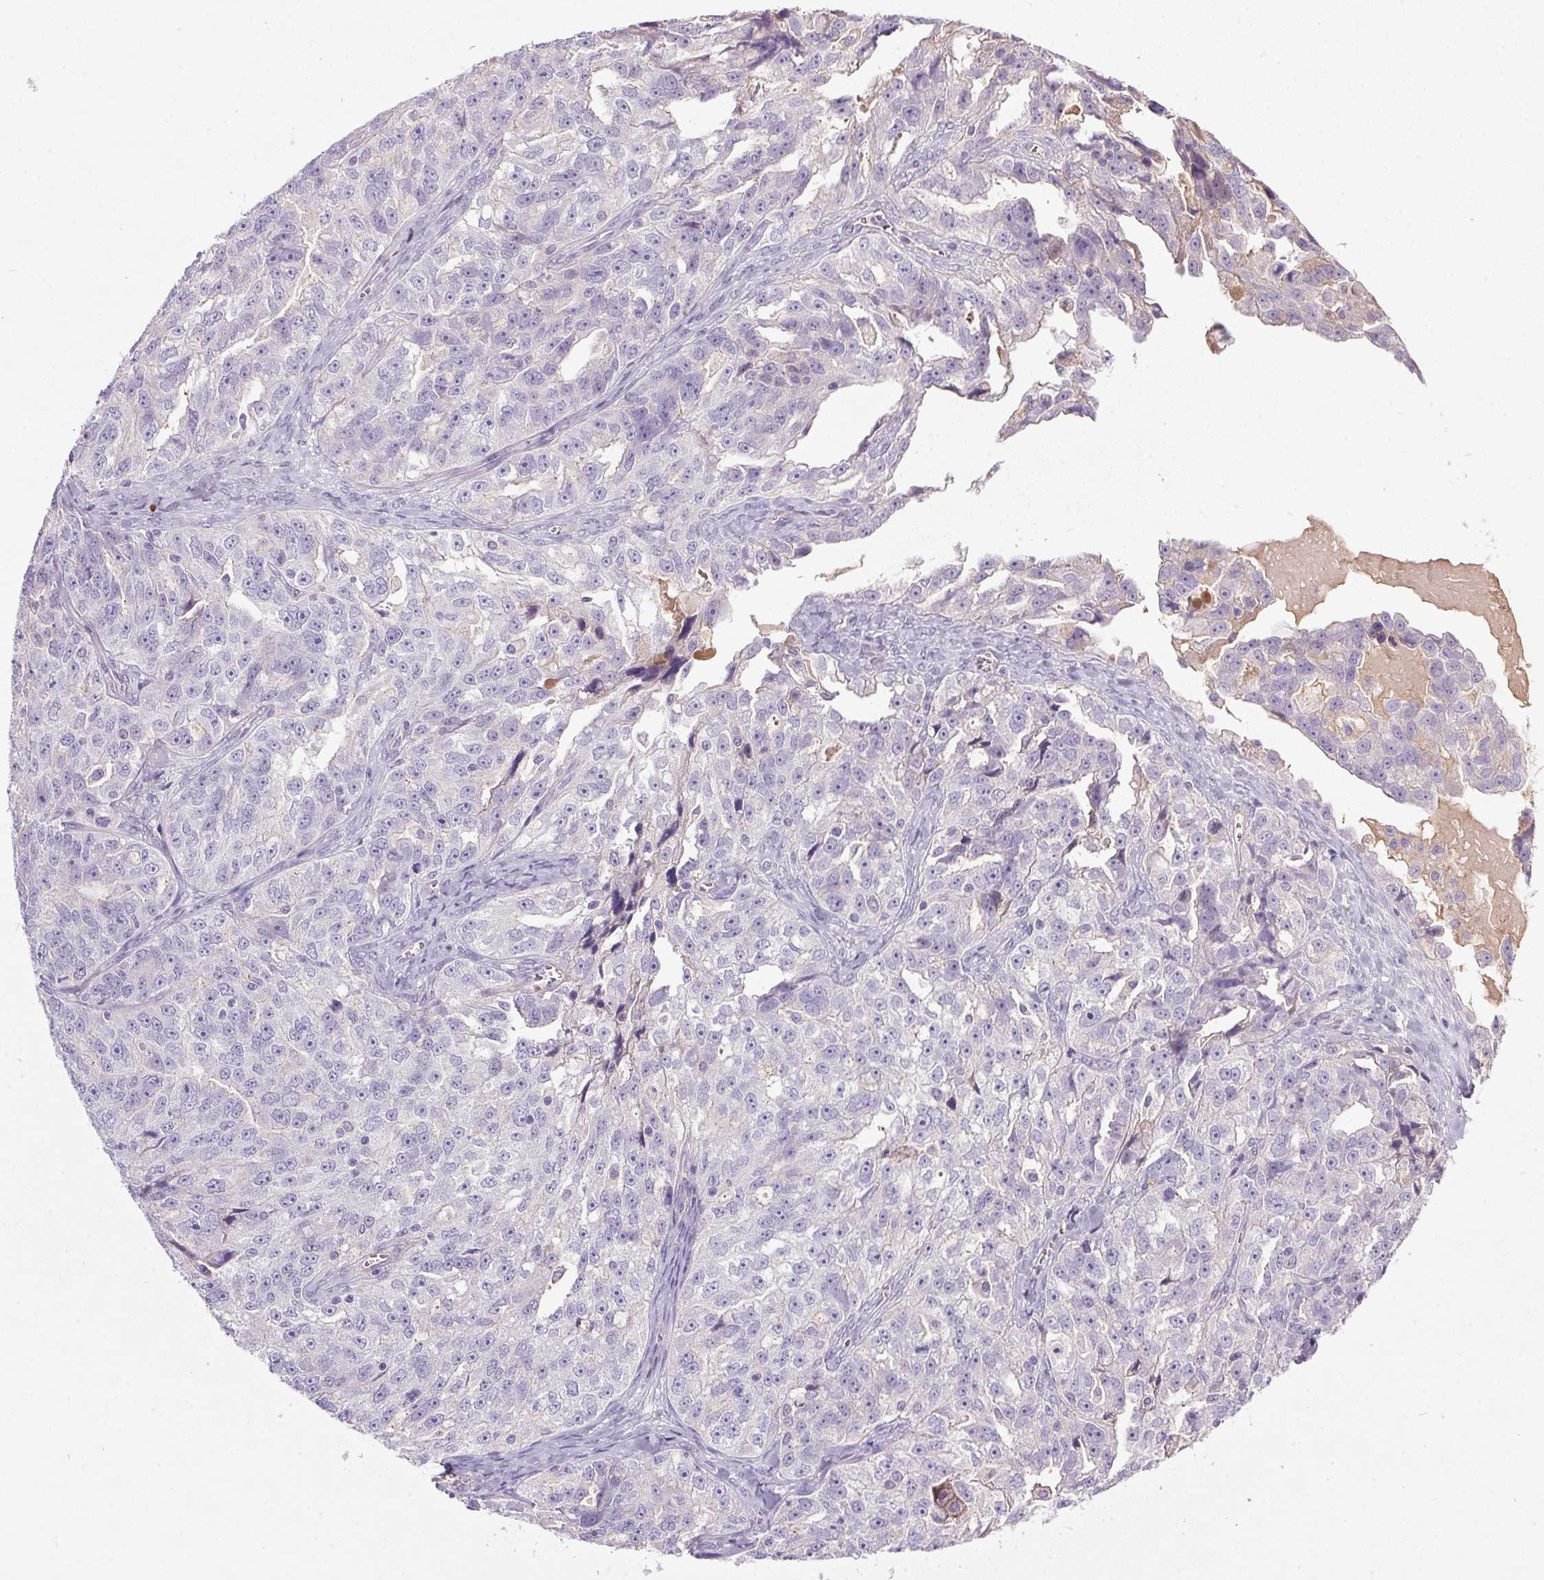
{"staining": {"intensity": "negative", "quantity": "none", "location": "none"}, "tissue": "ovarian cancer", "cell_type": "Tumor cells", "image_type": "cancer", "snomed": [{"axis": "morphology", "description": "Cystadenocarcinoma, serous, NOS"}, {"axis": "topography", "description": "Ovary"}], "caption": "Tumor cells show no significant protein expression in ovarian cancer.", "gene": "APOC4", "patient": {"sex": "female", "age": 51}}